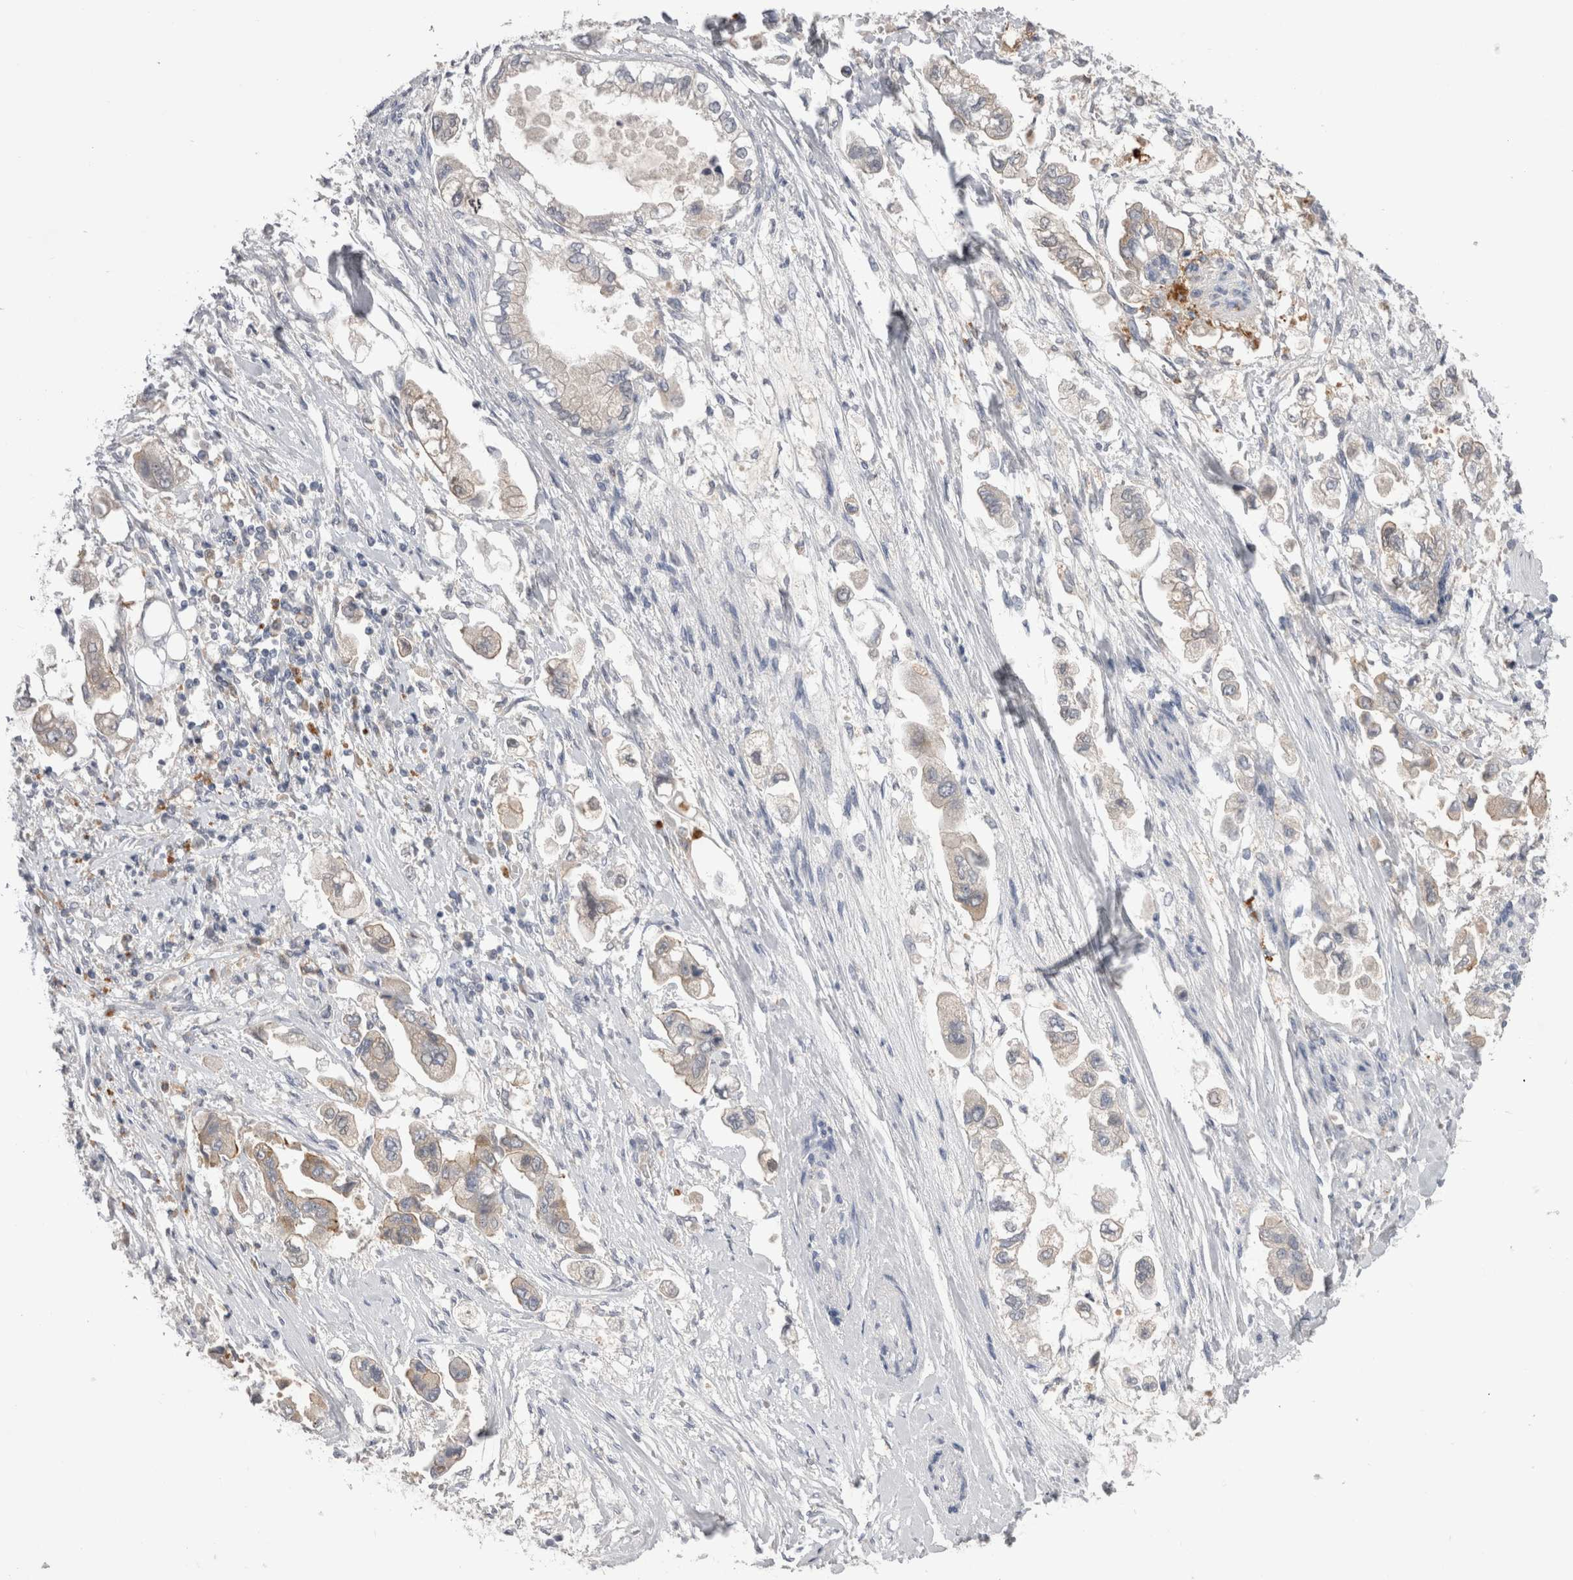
{"staining": {"intensity": "weak", "quantity": "<25%", "location": "cytoplasmic/membranous"}, "tissue": "stomach cancer", "cell_type": "Tumor cells", "image_type": "cancer", "snomed": [{"axis": "morphology", "description": "Adenocarcinoma, NOS"}, {"axis": "topography", "description": "Stomach"}], "caption": "Tumor cells show no significant expression in stomach cancer (adenocarcinoma).", "gene": "EPDR1", "patient": {"sex": "male", "age": 62}}